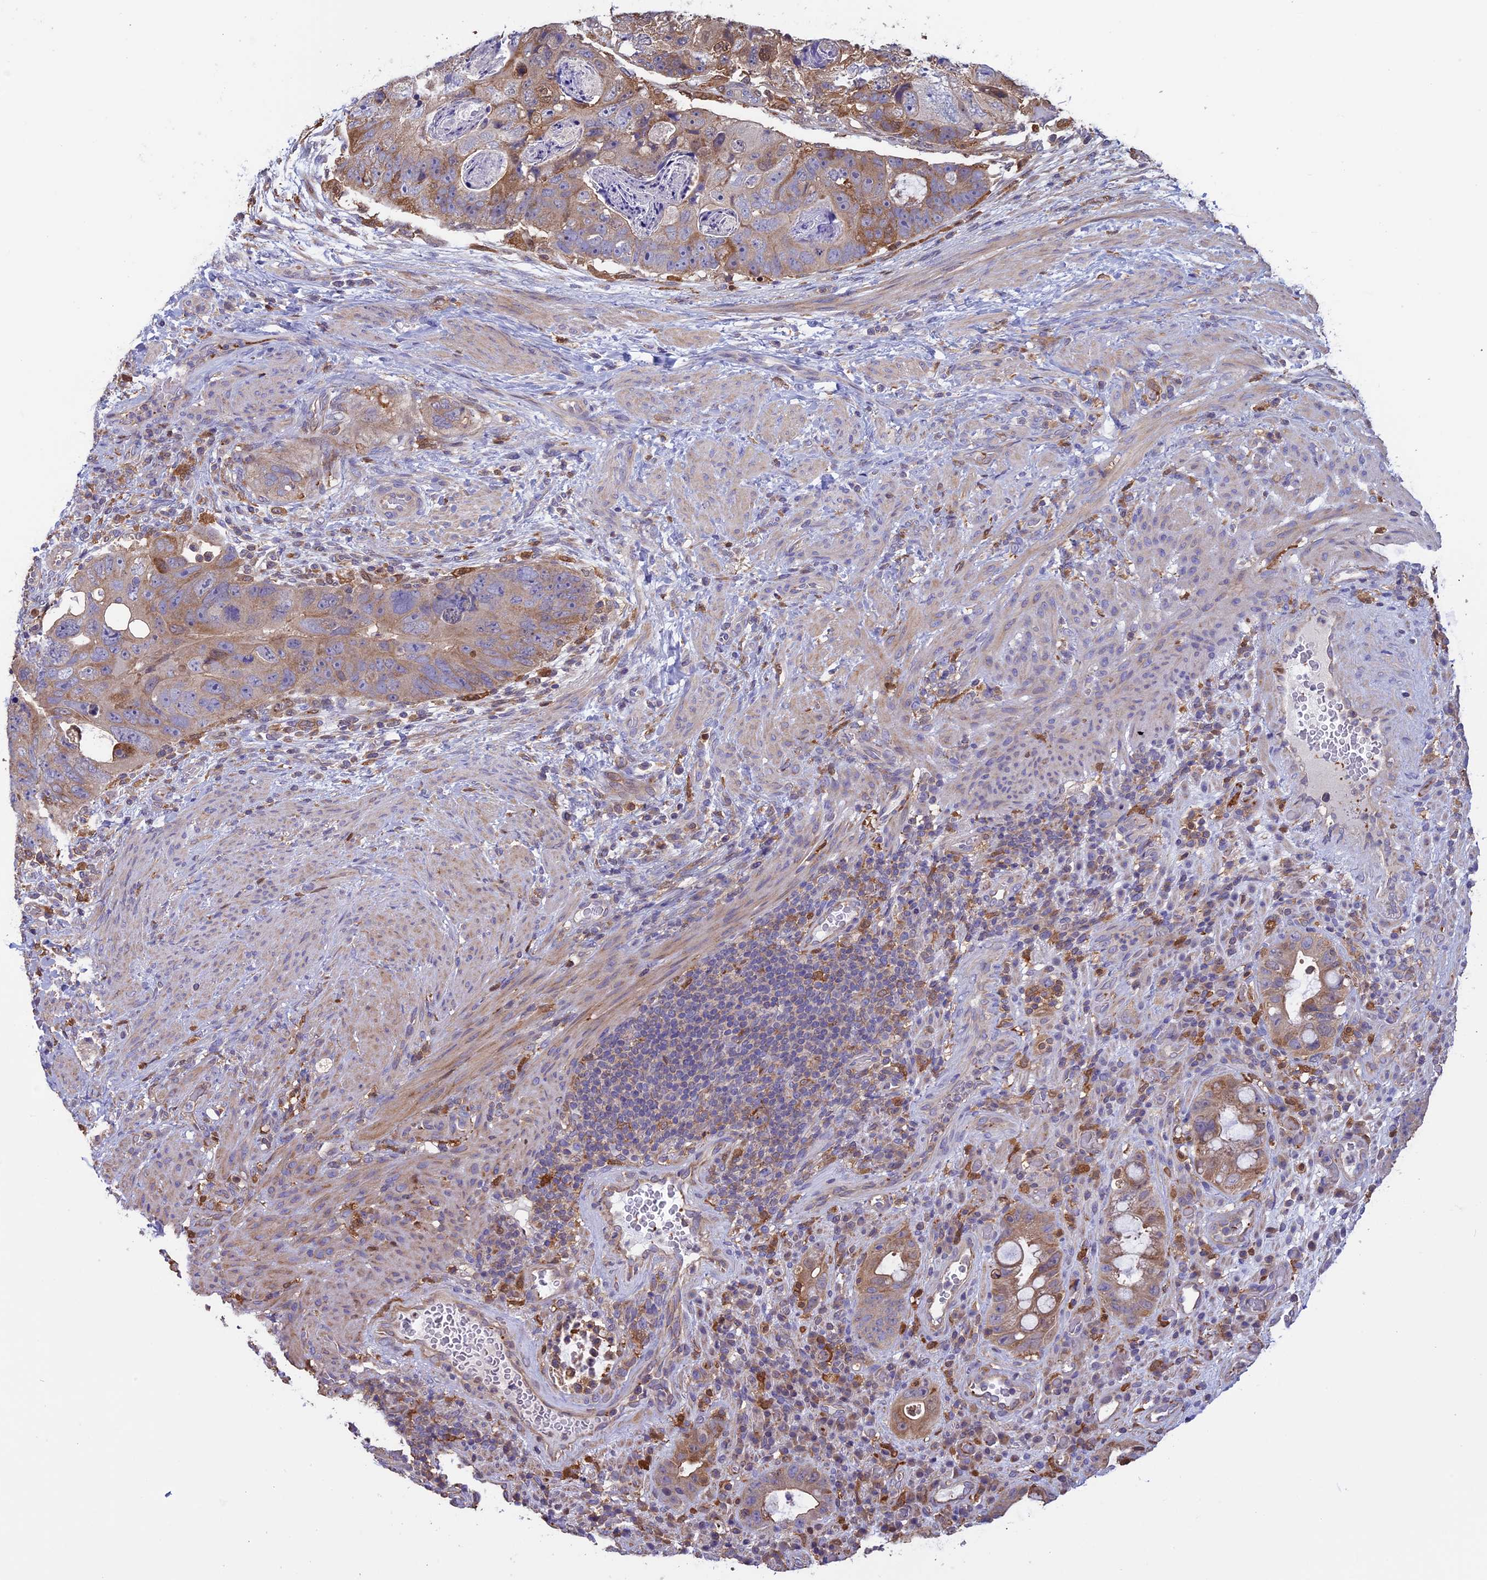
{"staining": {"intensity": "moderate", "quantity": "25%-75%", "location": "cytoplasmic/membranous"}, "tissue": "colorectal cancer", "cell_type": "Tumor cells", "image_type": "cancer", "snomed": [{"axis": "morphology", "description": "Adenocarcinoma, NOS"}, {"axis": "topography", "description": "Rectum"}], "caption": "Immunohistochemical staining of human colorectal cancer shows medium levels of moderate cytoplasmic/membranous protein staining in approximately 25%-75% of tumor cells.", "gene": "ARHGAP18", "patient": {"sex": "male", "age": 59}}